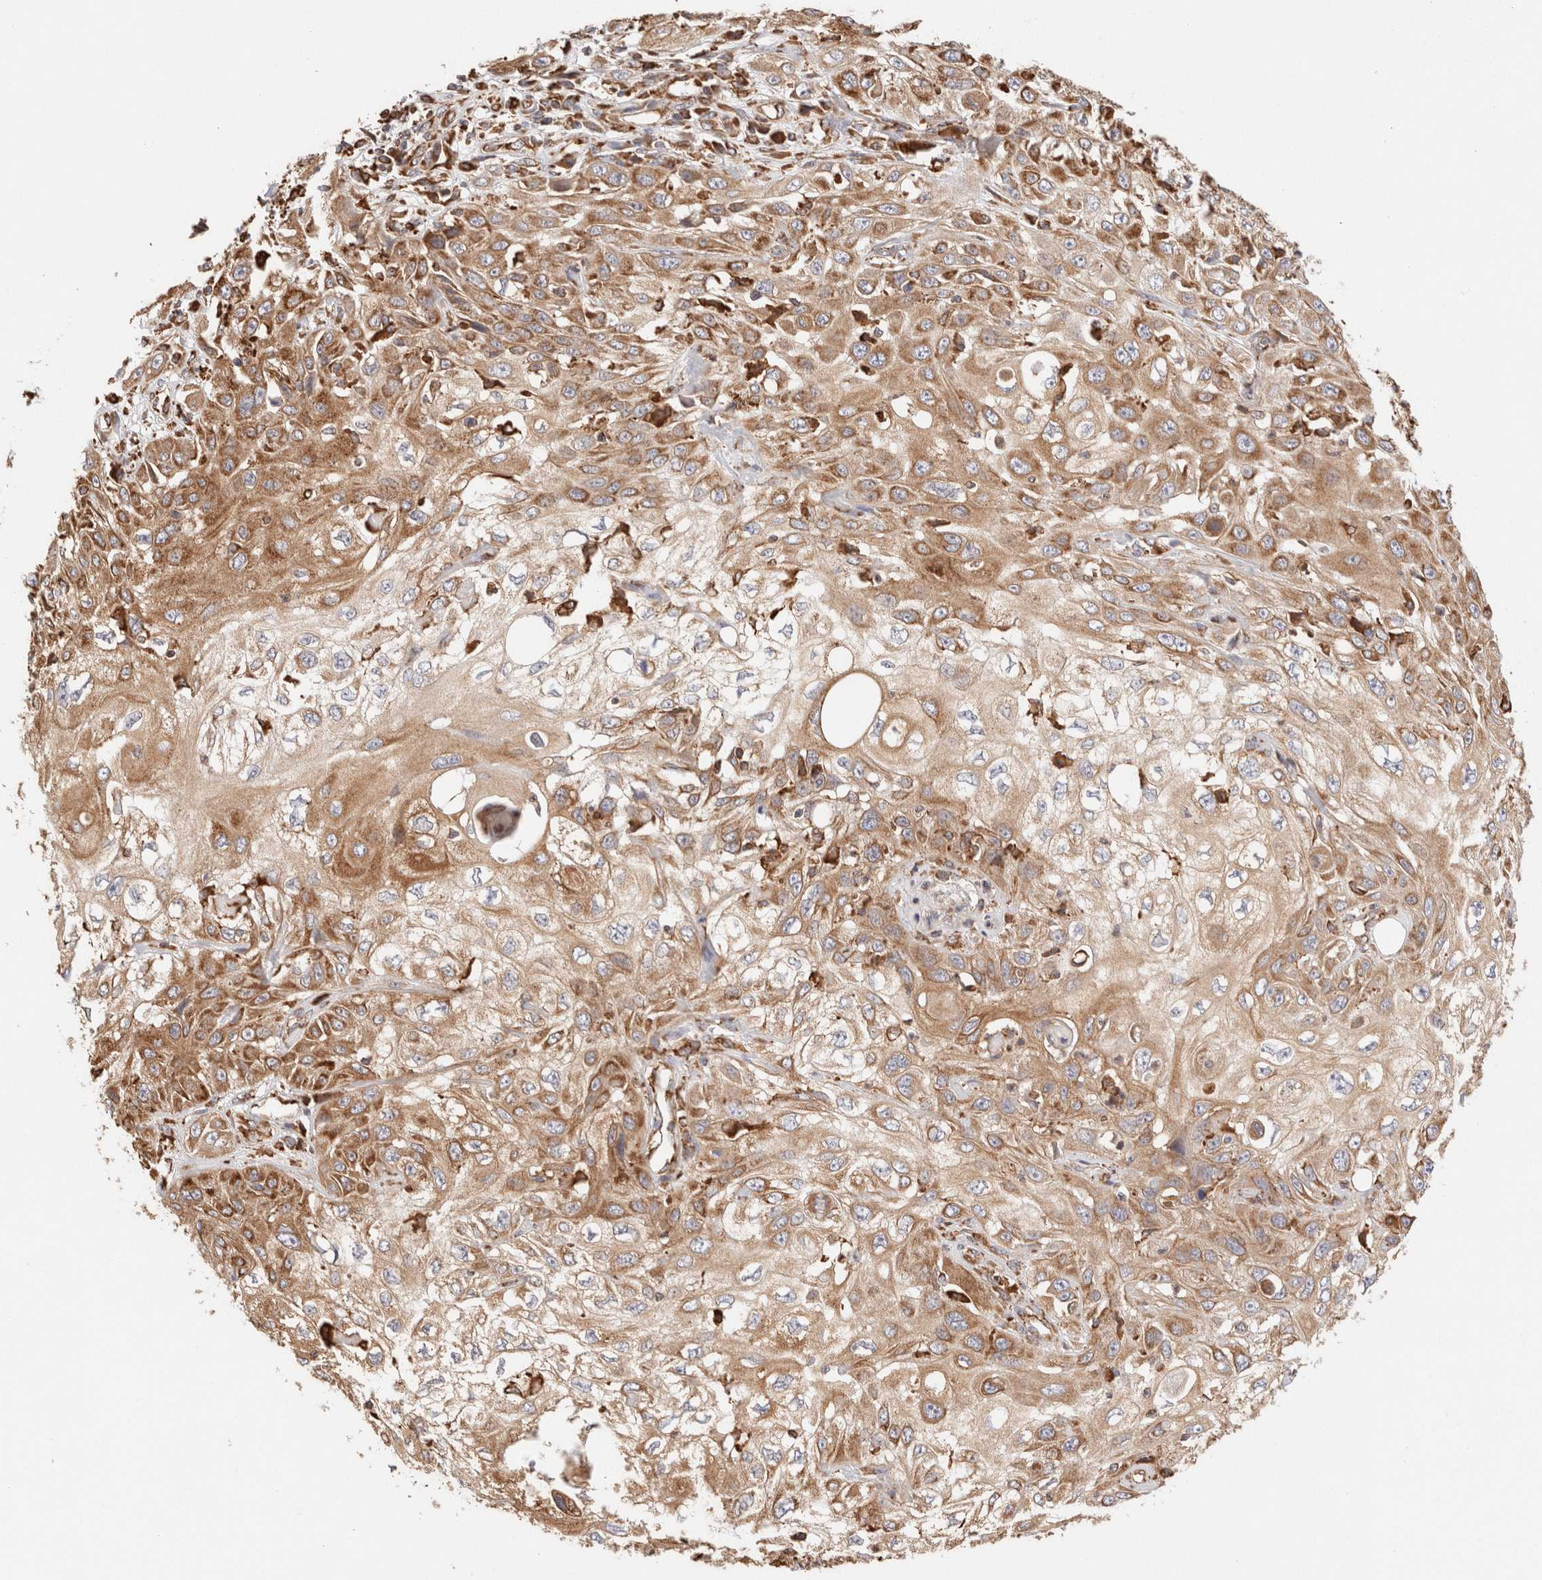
{"staining": {"intensity": "moderate", "quantity": ">75%", "location": "cytoplasmic/membranous"}, "tissue": "skin cancer", "cell_type": "Tumor cells", "image_type": "cancer", "snomed": [{"axis": "morphology", "description": "Squamous cell carcinoma, NOS"}, {"axis": "topography", "description": "Skin"}], "caption": "Immunohistochemistry of skin cancer (squamous cell carcinoma) reveals medium levels of moderate cytoplasmic/membranous expression in about >75% of tumor cells. The staining was performed using DAB, with brown indicating positive protein expression. Nuclei are stained blue with hematoxylin.", "gene": "FER", "patient": {"sex": "male", "age": 75}}